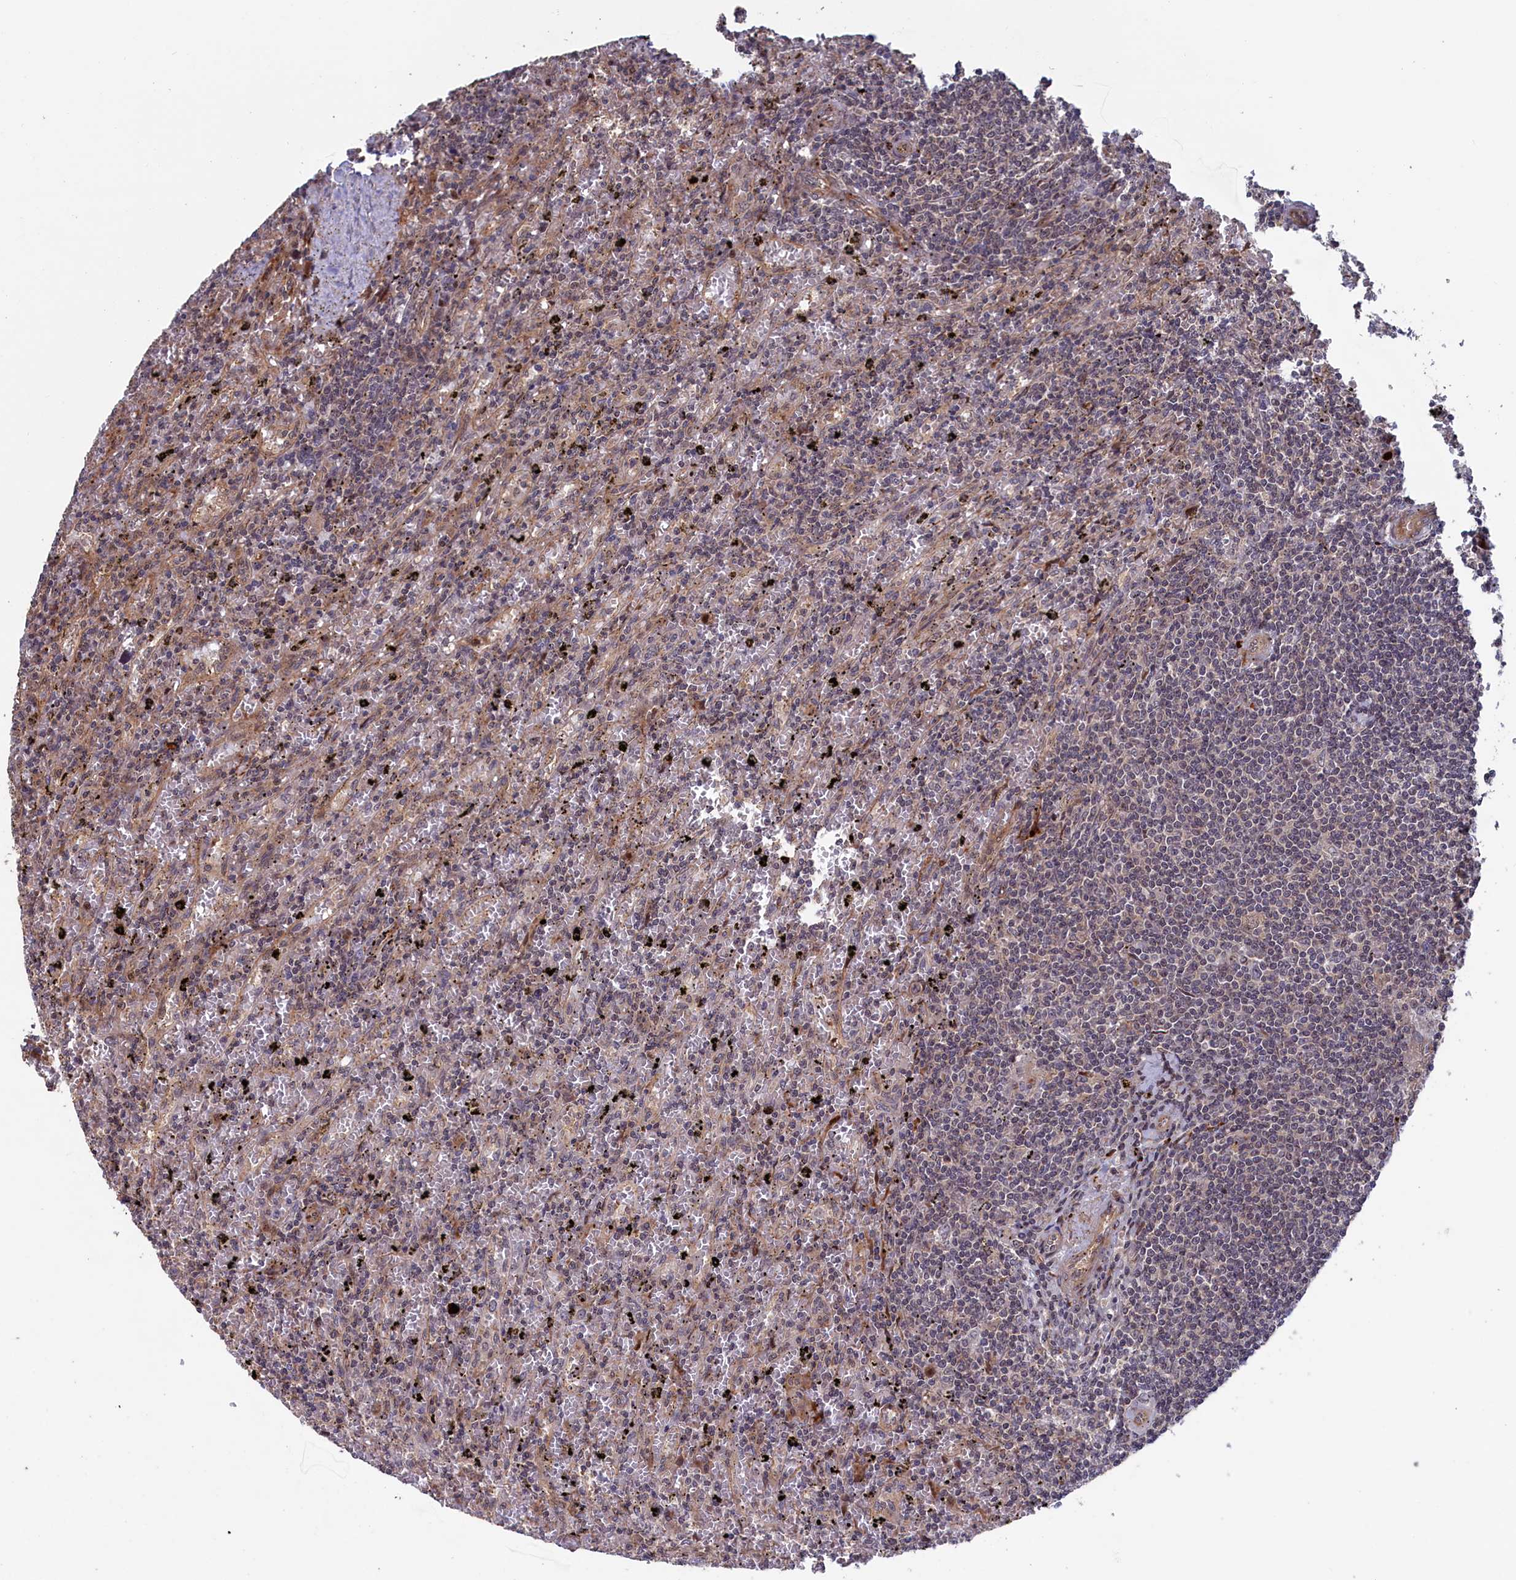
{"staining": {"intensity": "negative", "quantity": "none", "location": "none"}, "tissue": "lymphoma", "cell_type": "Tumor cells", "image_type": "cancer", "snomed": [{"axis": "morphology", "description": "Malignant lymphoma, non-Hodgkin's type, Low grade"}, {"axis": "topography", "description": "Spleen"}], "caption": "Tumor cells show no significant protein positivity in low-grade malignant lymphoma, non-Hodgkin's type. (DAB (3,3'-diaminobenzidine) IHC visualized using brightfield microscopy, high magnification).", "gene": "LSG1", "patient": {"sex": "male", "age": 76}}